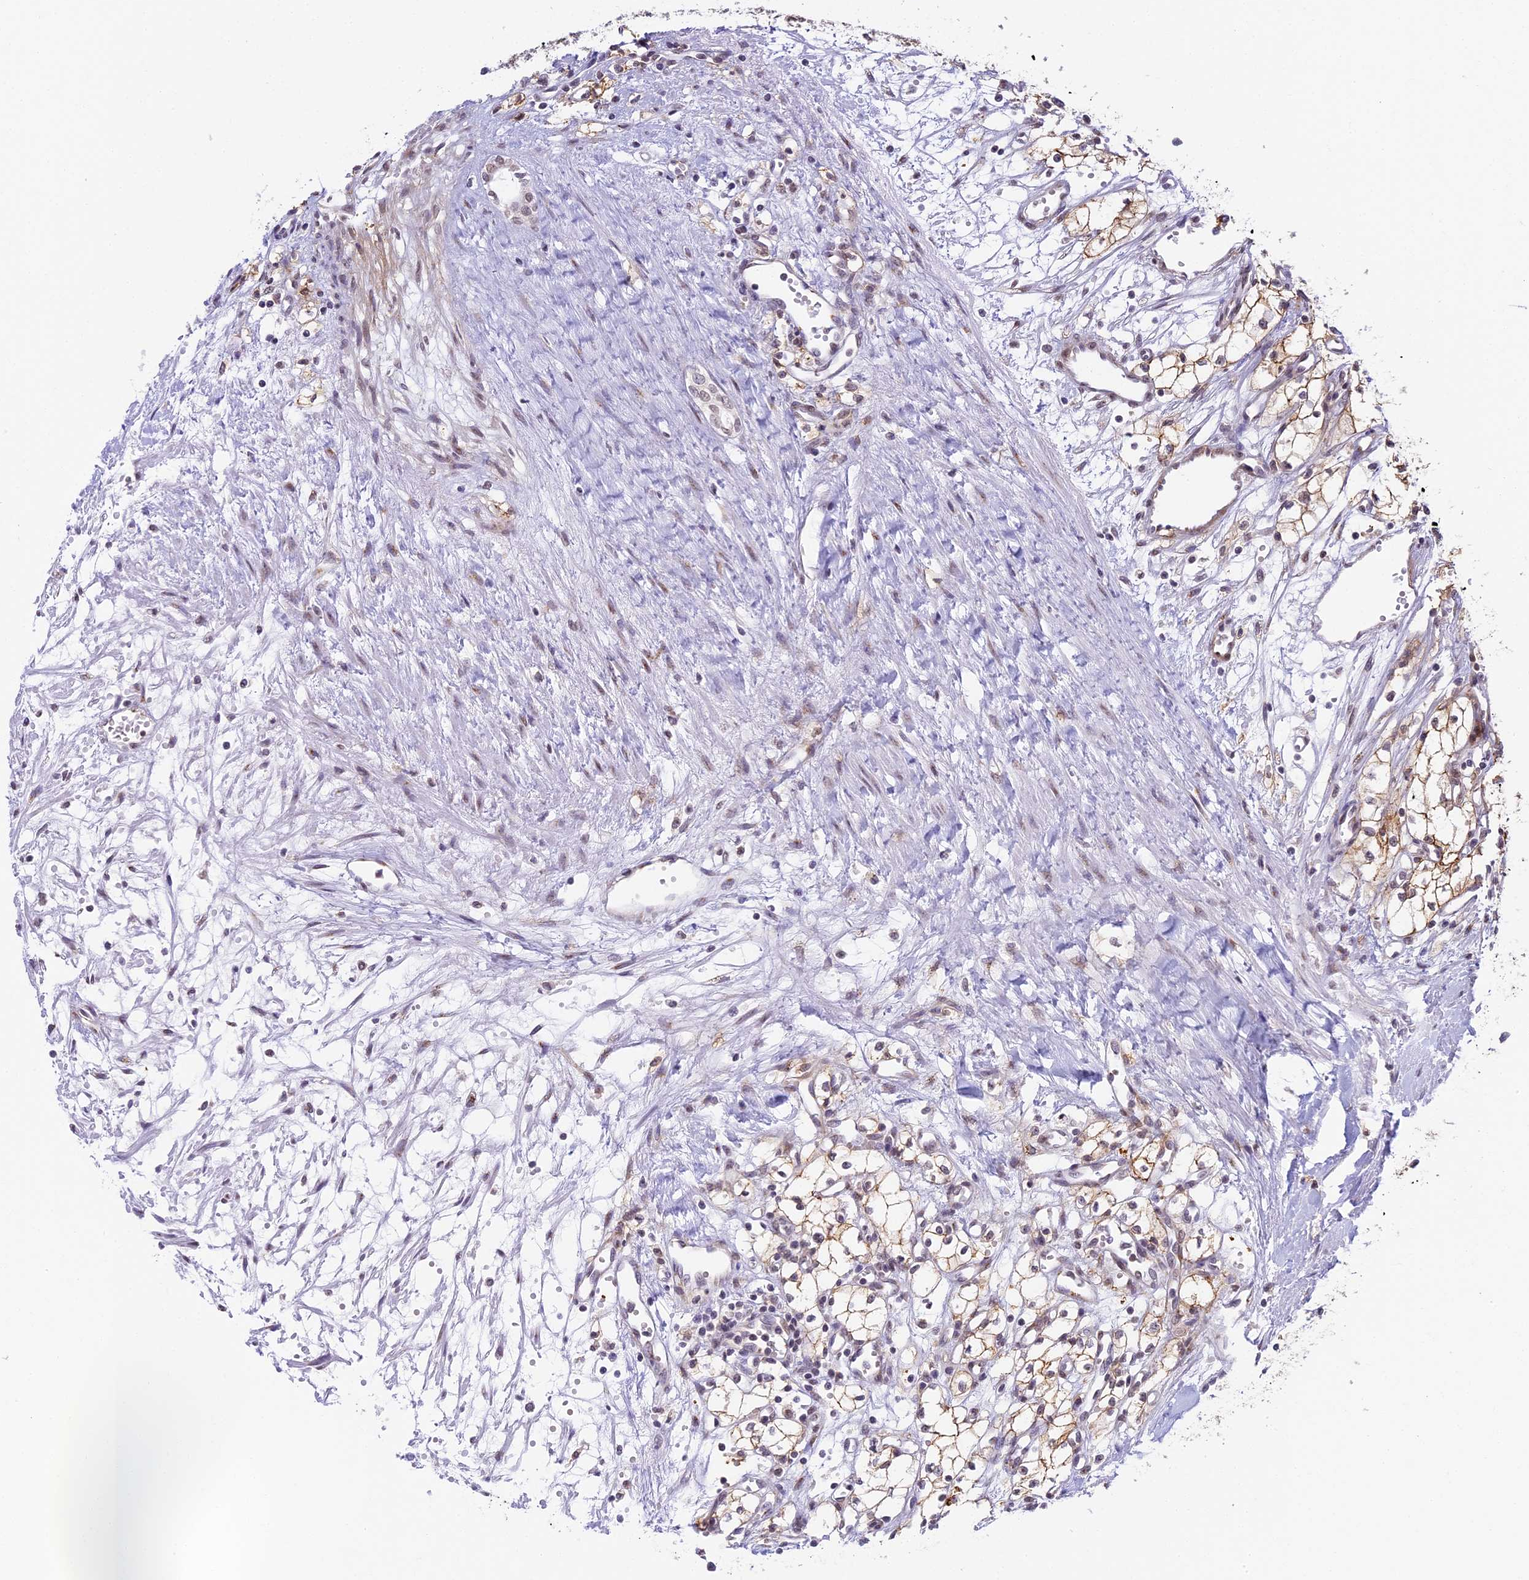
{"staining": {"intensity": "weak", "quantity": "25%-75%", "location": "cytoplasmic/membranous"}, "tissue": "renal cancer", "cell_type": "Tumor cells", "image_type": "cancer", "snomed": [{"axis": "morphology", "description": "Adenocarcinoma, NOS"}, {"axis": "topography", "description": "Kidney"}], "caption": "Immunohistochemical staining of adenocarcinoma (renal) demonstrates weak cytoplasmic/membranous protein positivity in approximately 25%-75% of tumor cells. (DAB = brown stain, brightfield microscopy at high magnification).", "gene": "HEATR5B", "patient": {"sex": "male", "age": 59}}